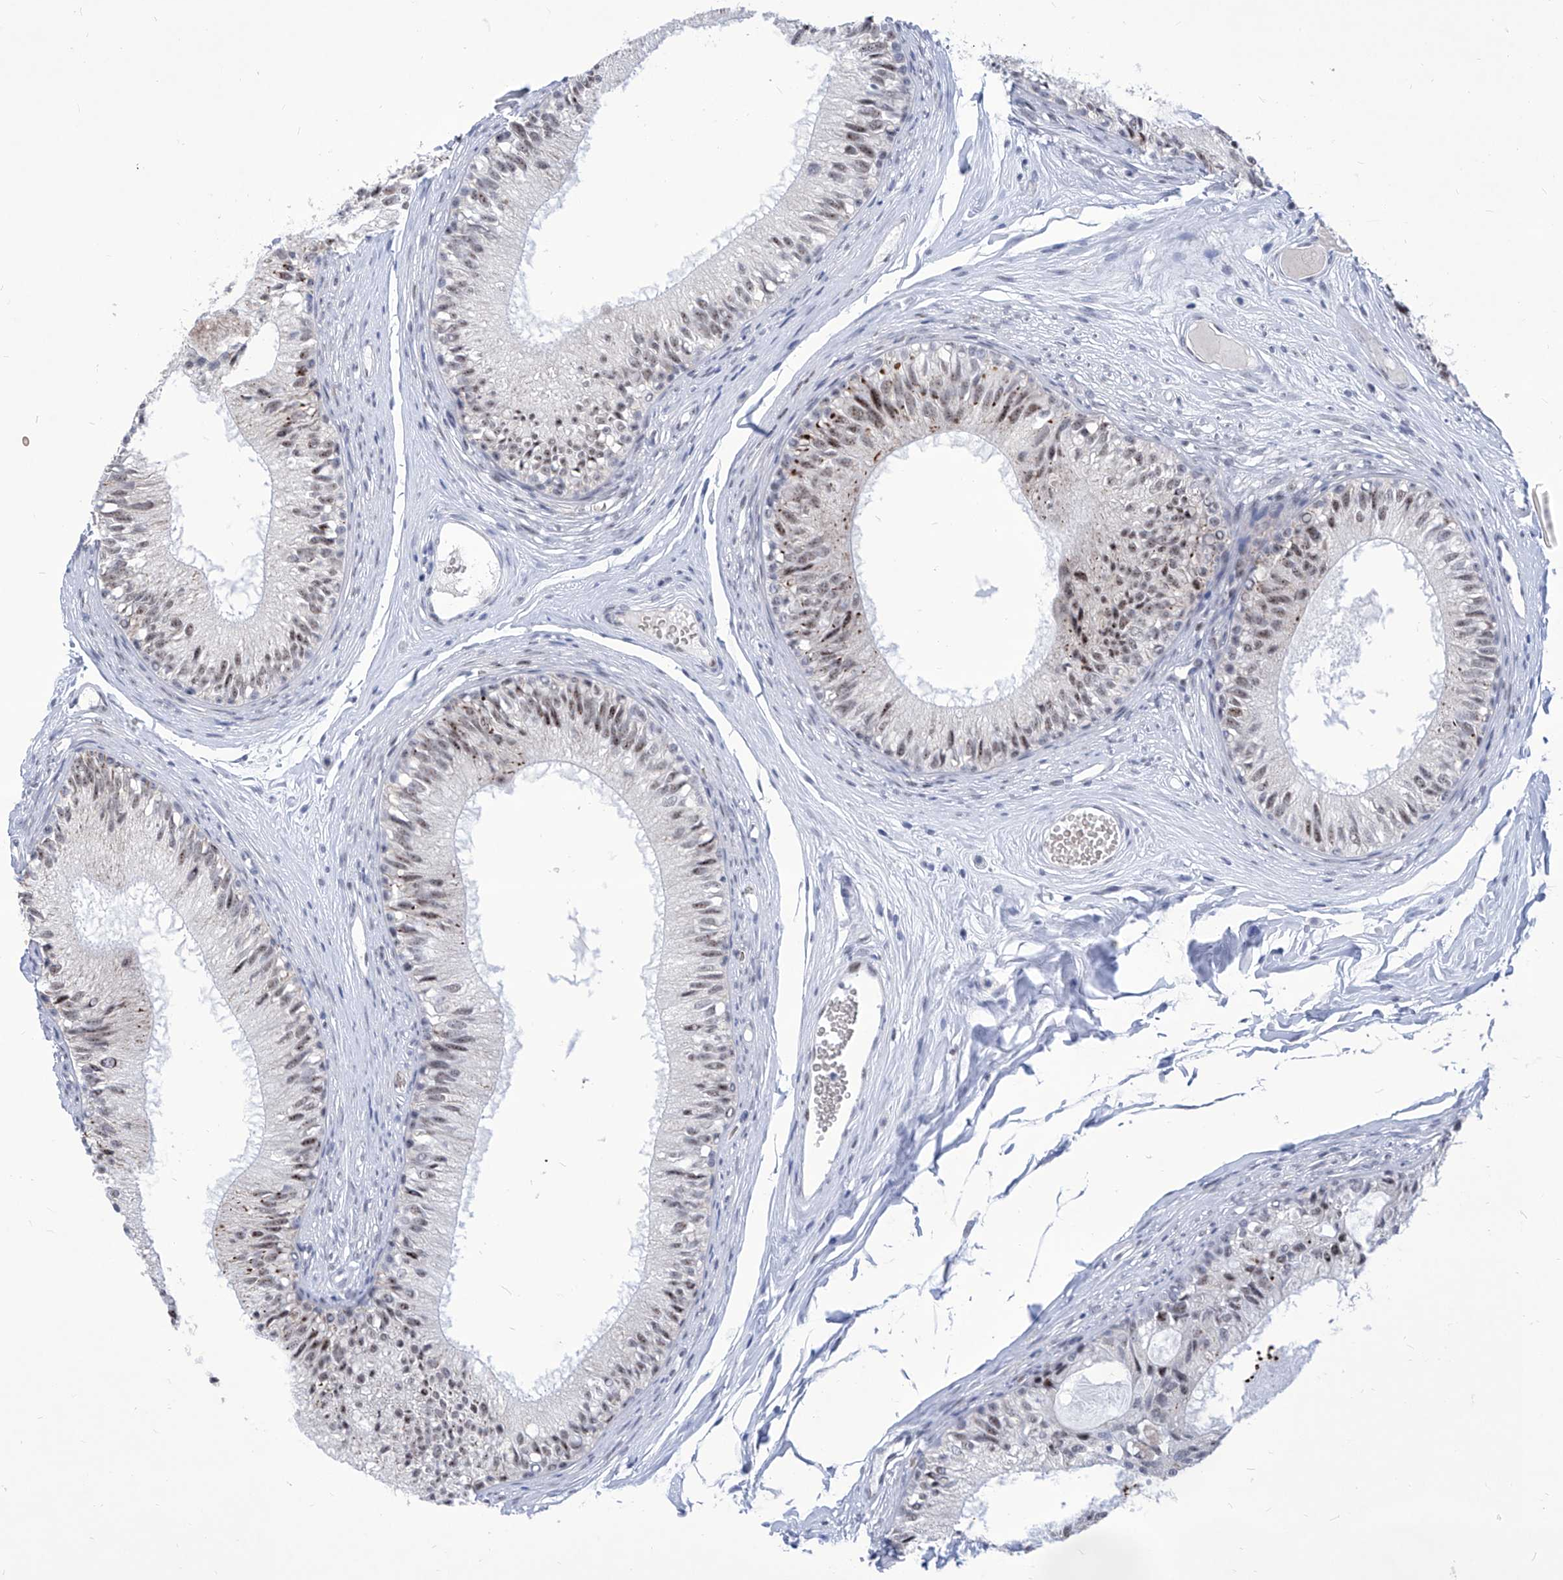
{"staining": {"intensity": "strong", "quantity": "<25%", "location": "nuclear"}, "tissue": "epididymis", "cell_type": "Glandular cells", "image_type": "normal", "snomed": [{"axis": "morphology", "description": "Normal tissue, NOS"}, {"axis": "morphology", "description": "Seminoma in situ"}, {"axis": "topography", "description": "Testis"}, {"axis": "topography", "description": "Epididymis"}], "caption": "This is a photomicrograph of IHC staining of normal epididymis, which shows strong staining in the nuclear of glandular cells.", "gene": "SART1", "patient": {"sex": "male", "age": 28}}